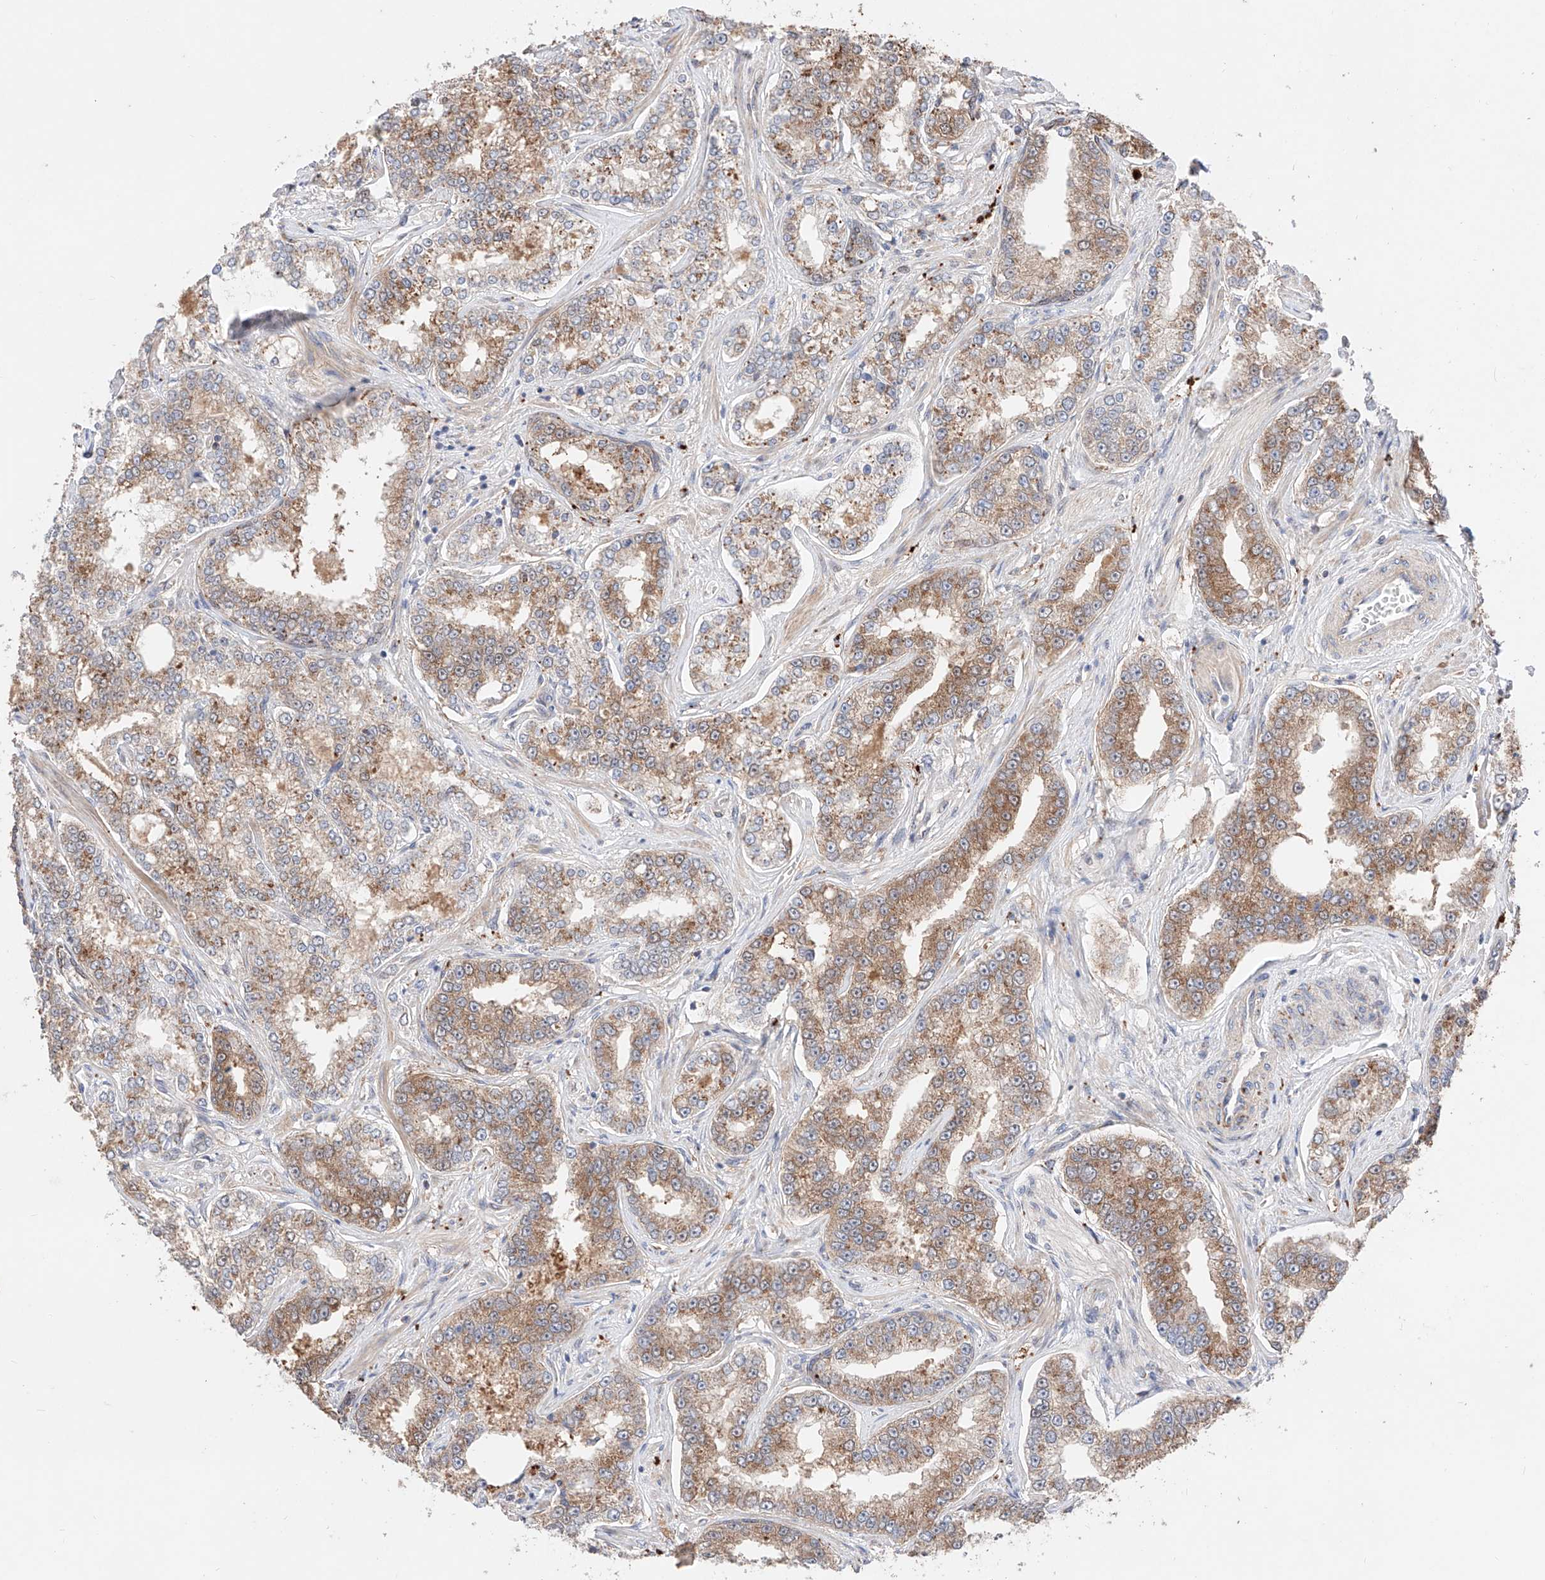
{"staining": {"intensity": "moderate", "quantity": "25%-75%", "location": "cytoplasmic/membranous"}, "tissue": "prostate cancer", "cell_type": "Tumor cells", "image_type": "cancer", "snomed": [{"axis": "morphology", "description": "Normal tissue, NOS"}, {"axis": "morphology", "description": "Adenocarcinoma, High grade"}, {"axis": "topography", "description": "Prostate"}], "caption": "DAB immunohistochemical staining of high-grade adenocarcinoma (prostate) reveals moderate cytoplasmic/membranous protein expression in about 25%-75% of tumor cells.", "gene": "GCNT1", "patient": {"sex": "male", "age": 83}}